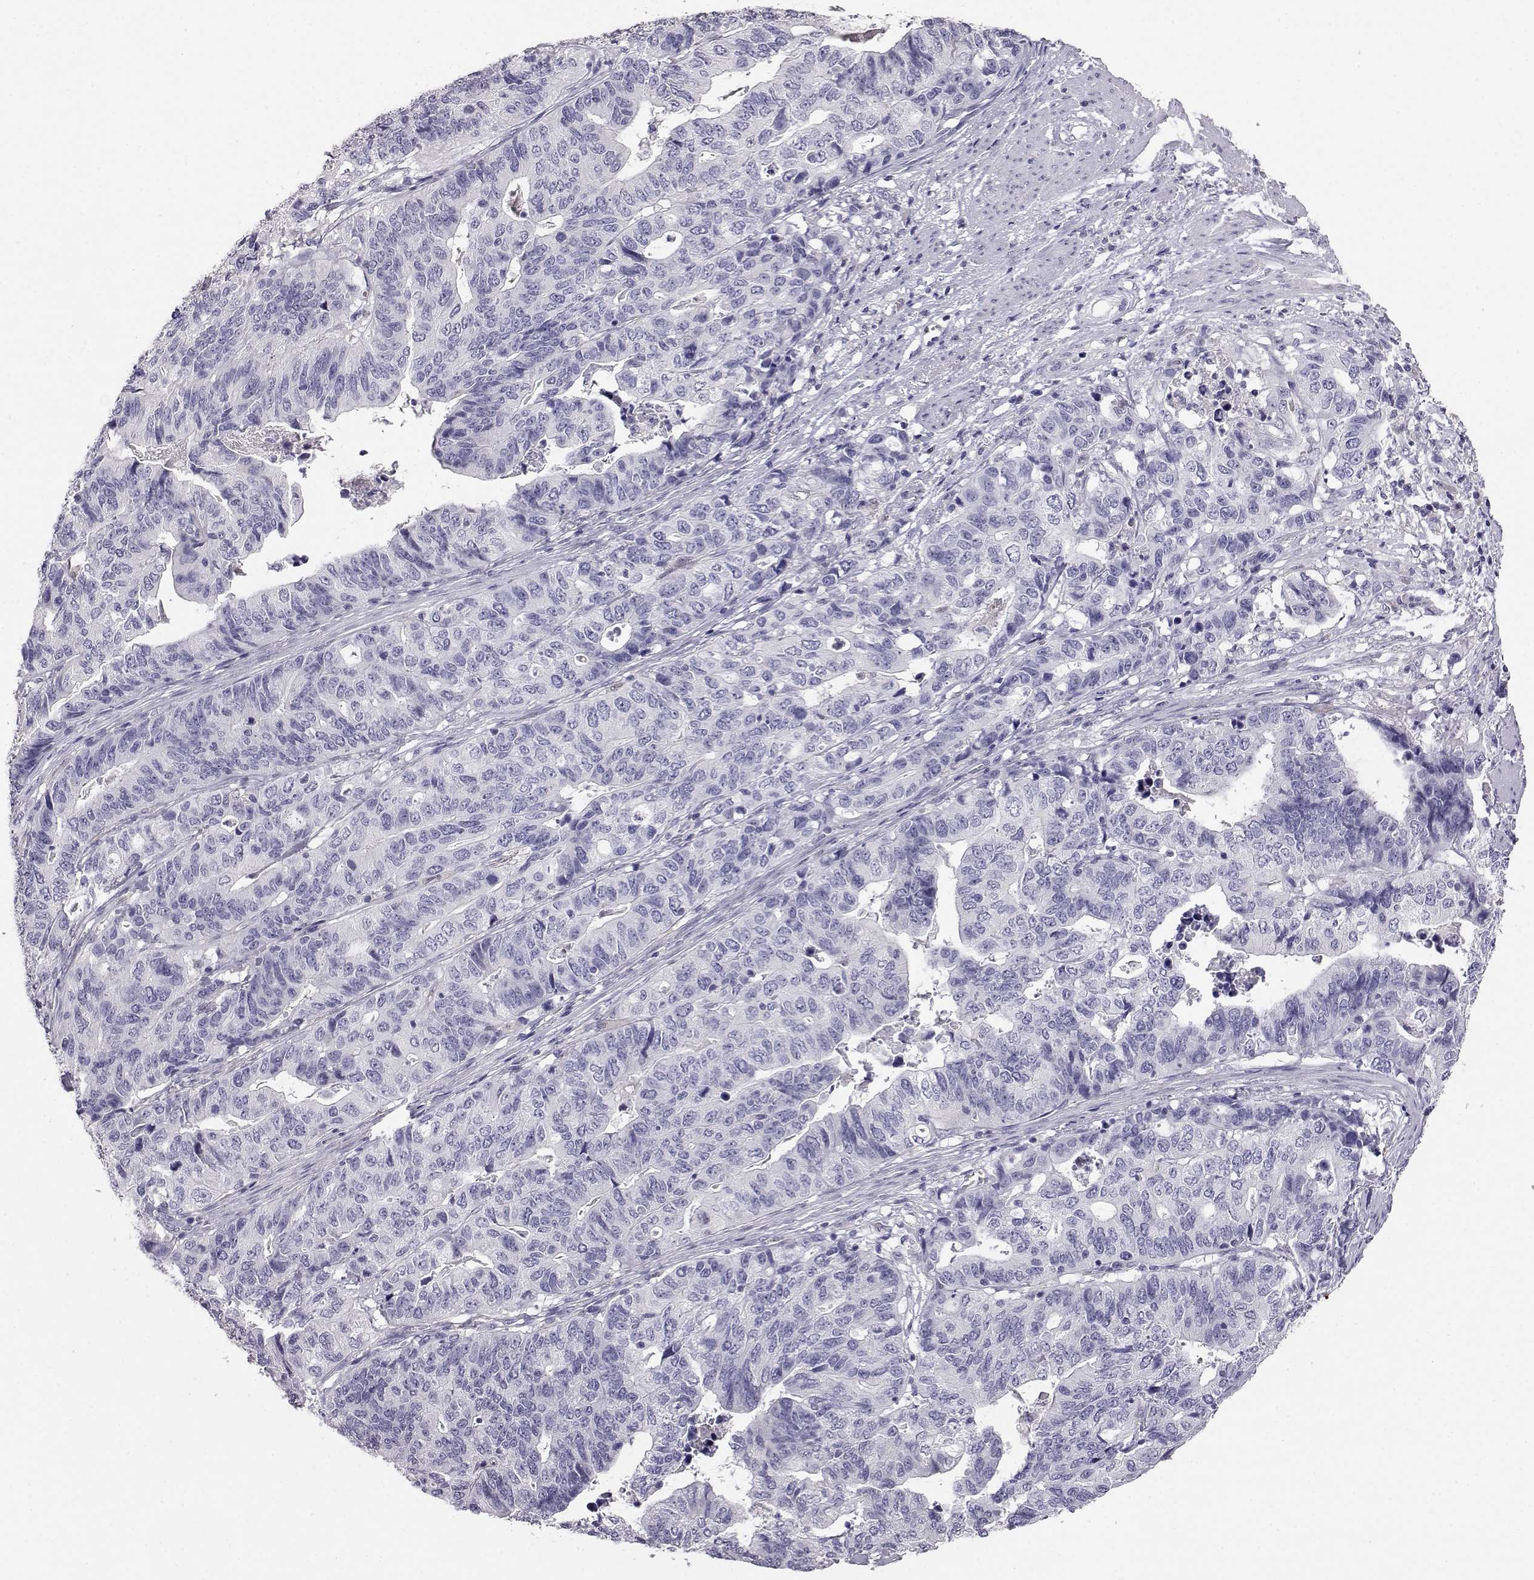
{"staining": {"intensity": "negative", "quantity": "none", "location": "none"}, "tissue": "stomach cancer", "cell_type": "Tumor cells", "image_type": "cancer", "snomed": [{"axis": "morphology", "description": "Adenocarcinoma, NOS"}, {"axis": "topography", "description": "Stomach, upper"}], "caption": "DAB immunohistochemical staining of human stomach adenocarcinoma shows no significant staining in tumor cells. Nuclei are stained in blue.", "gene": "AKR1B1", "patient": {"sex": "female", "age": 67}}